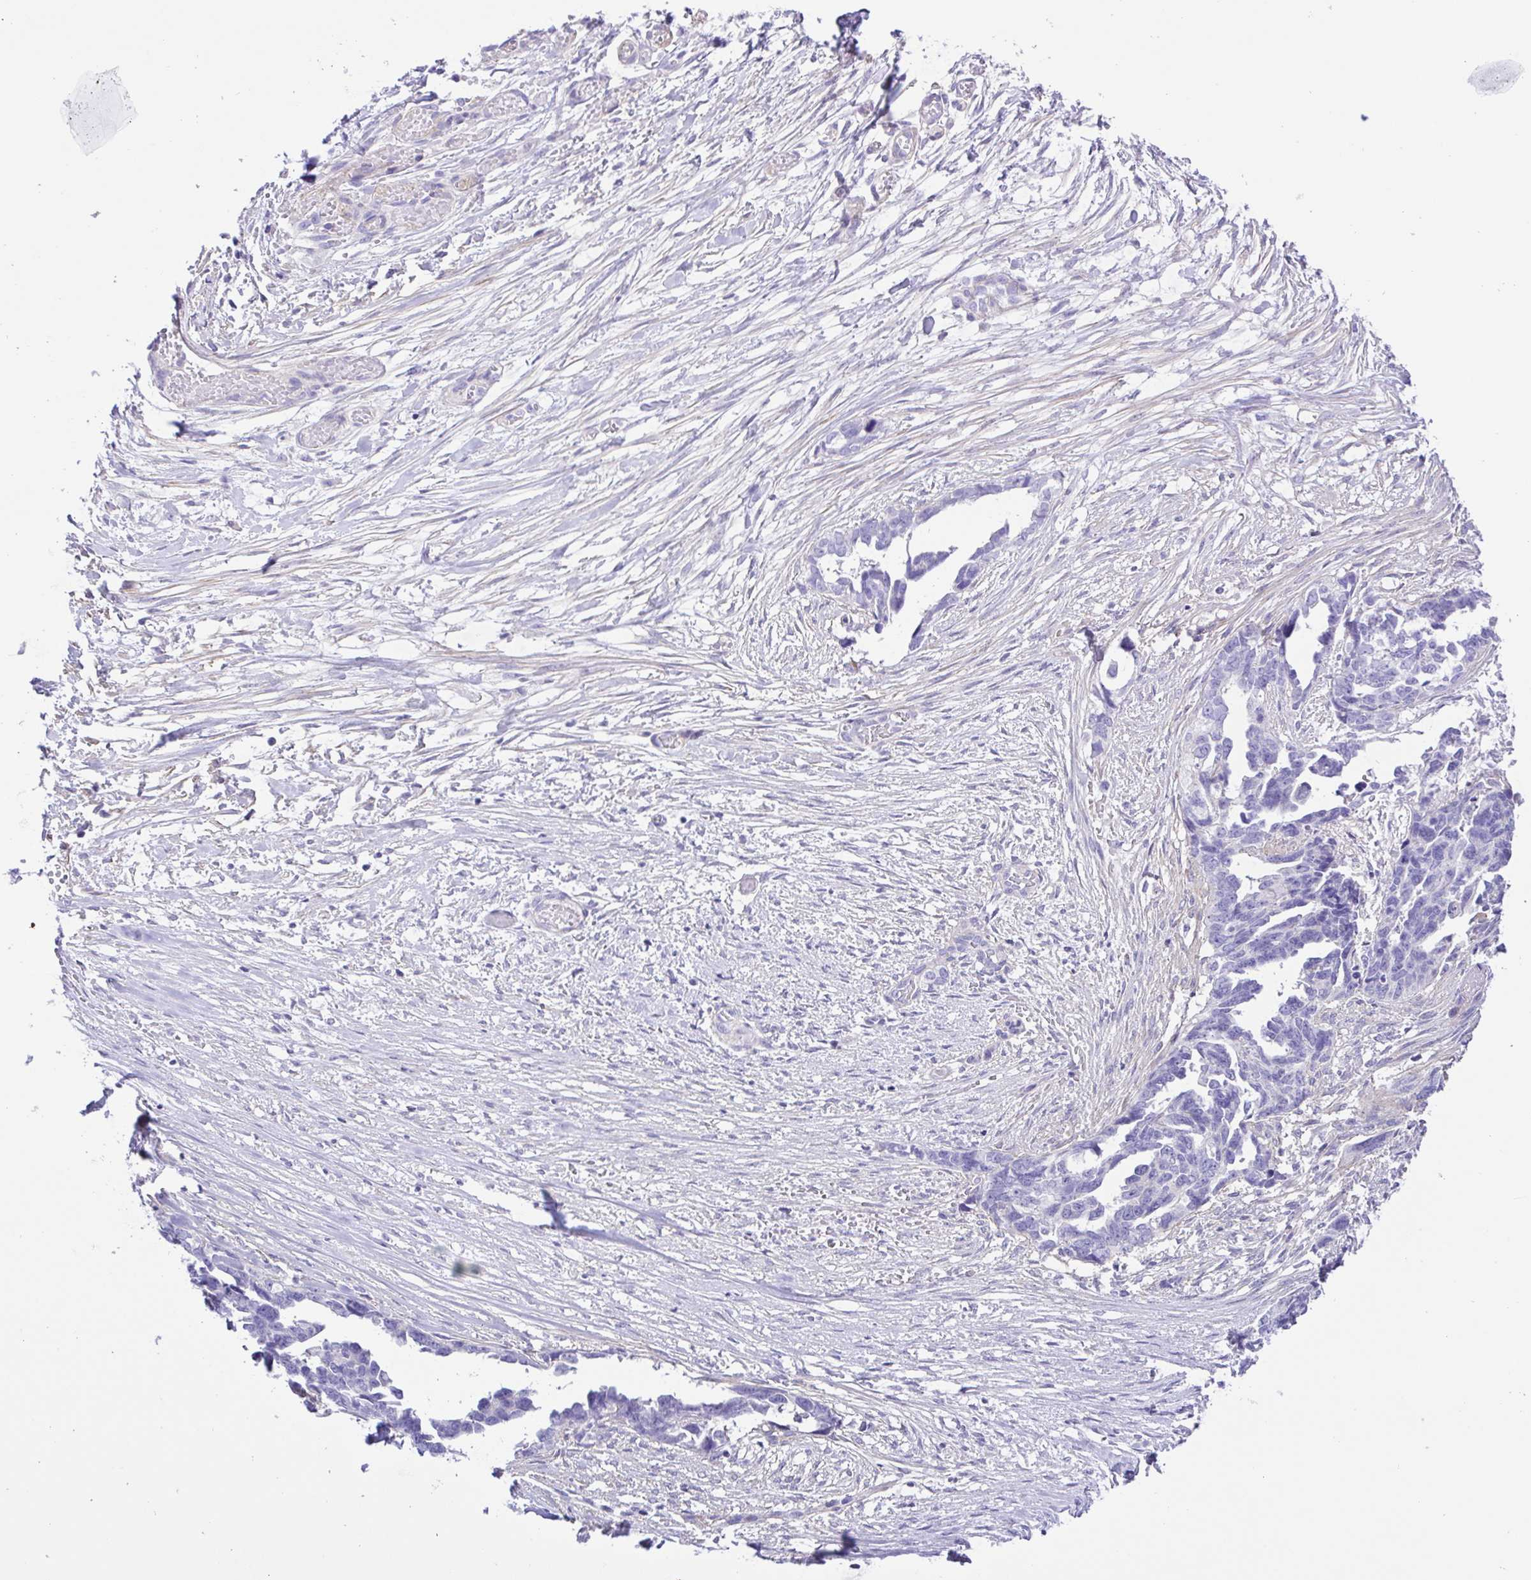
{"staining": {"intensity": "negative", "quantity": "none", "location": "none"}, "tissue": "ovarian cancer", "cell_type": "Tumor cells", "image_type": "cancer", "snomed": [{"axis": "morphology", "description": "Cystadenocarcinoma, serous, NOS"}, {"axis": "topography", "description": "Ovary"}], "caption": "Immunohistochemistry (IHC) image of neoplastic tissue: ovarian cancer stained with DAB reveals no significant protein expression in tumor cells.", "gene": "ISM2", "patient": {"sex": "female", "age": 69}}